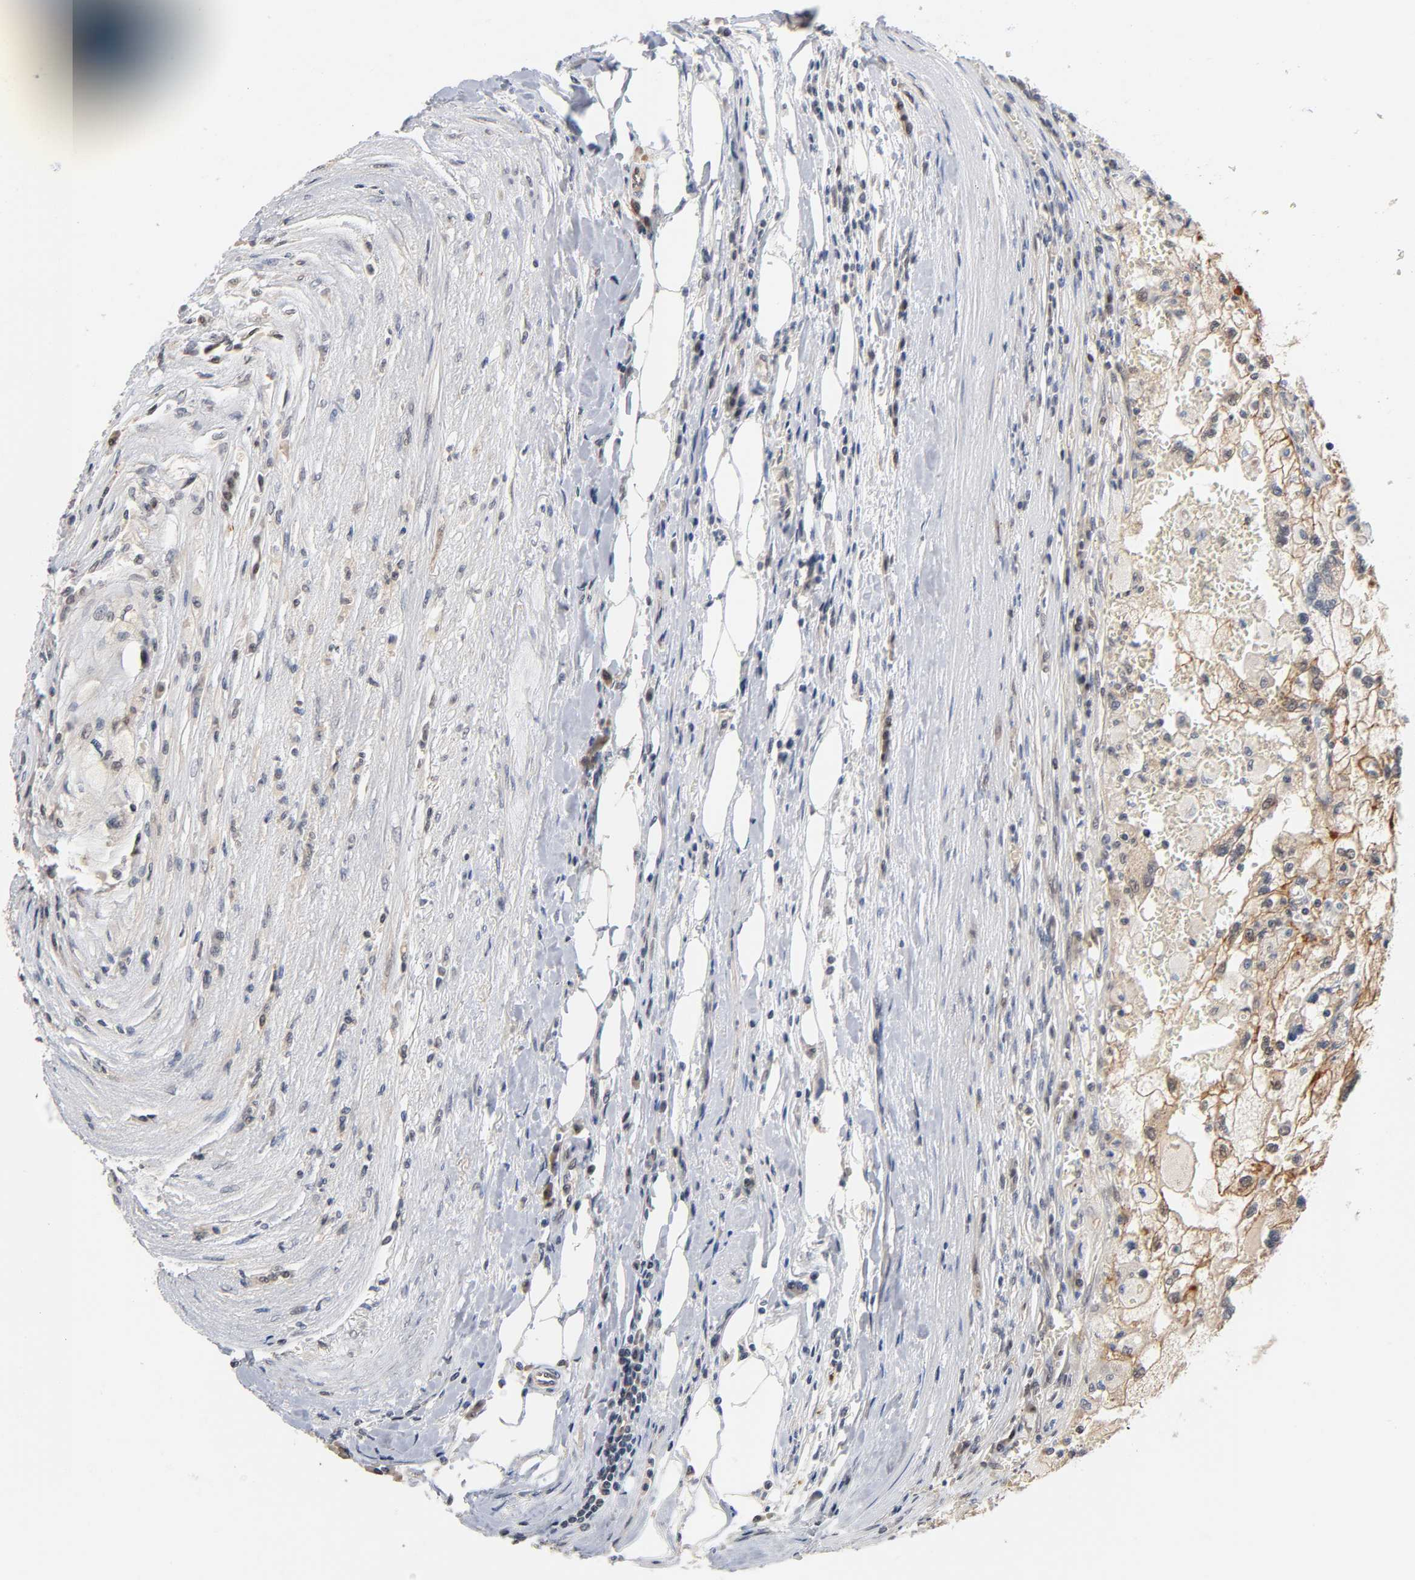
{"staining": {"intensity": "moderate", "quantity": ">75%", "location": "cytoplasmic/membranous"}, "tissue": "renal cancer", "cell_type": "Tumor cells", "image_type": "cancer", "snomed": [{"axis": "morphology", "description": "Normal tissue, NOS"}, {"axis": "morphology", "description": "Adenocarcinoma, NOS"}, {"axis": "topography", "description": "Kidney"}], "caption": "Moderate cytoplasmic/membranous protein expression is identified in about >75% of tumor cells in adenocarcinoma (renal).", "gene": "PRKAB1", "patient": {"sex": "male", "age": 71}}